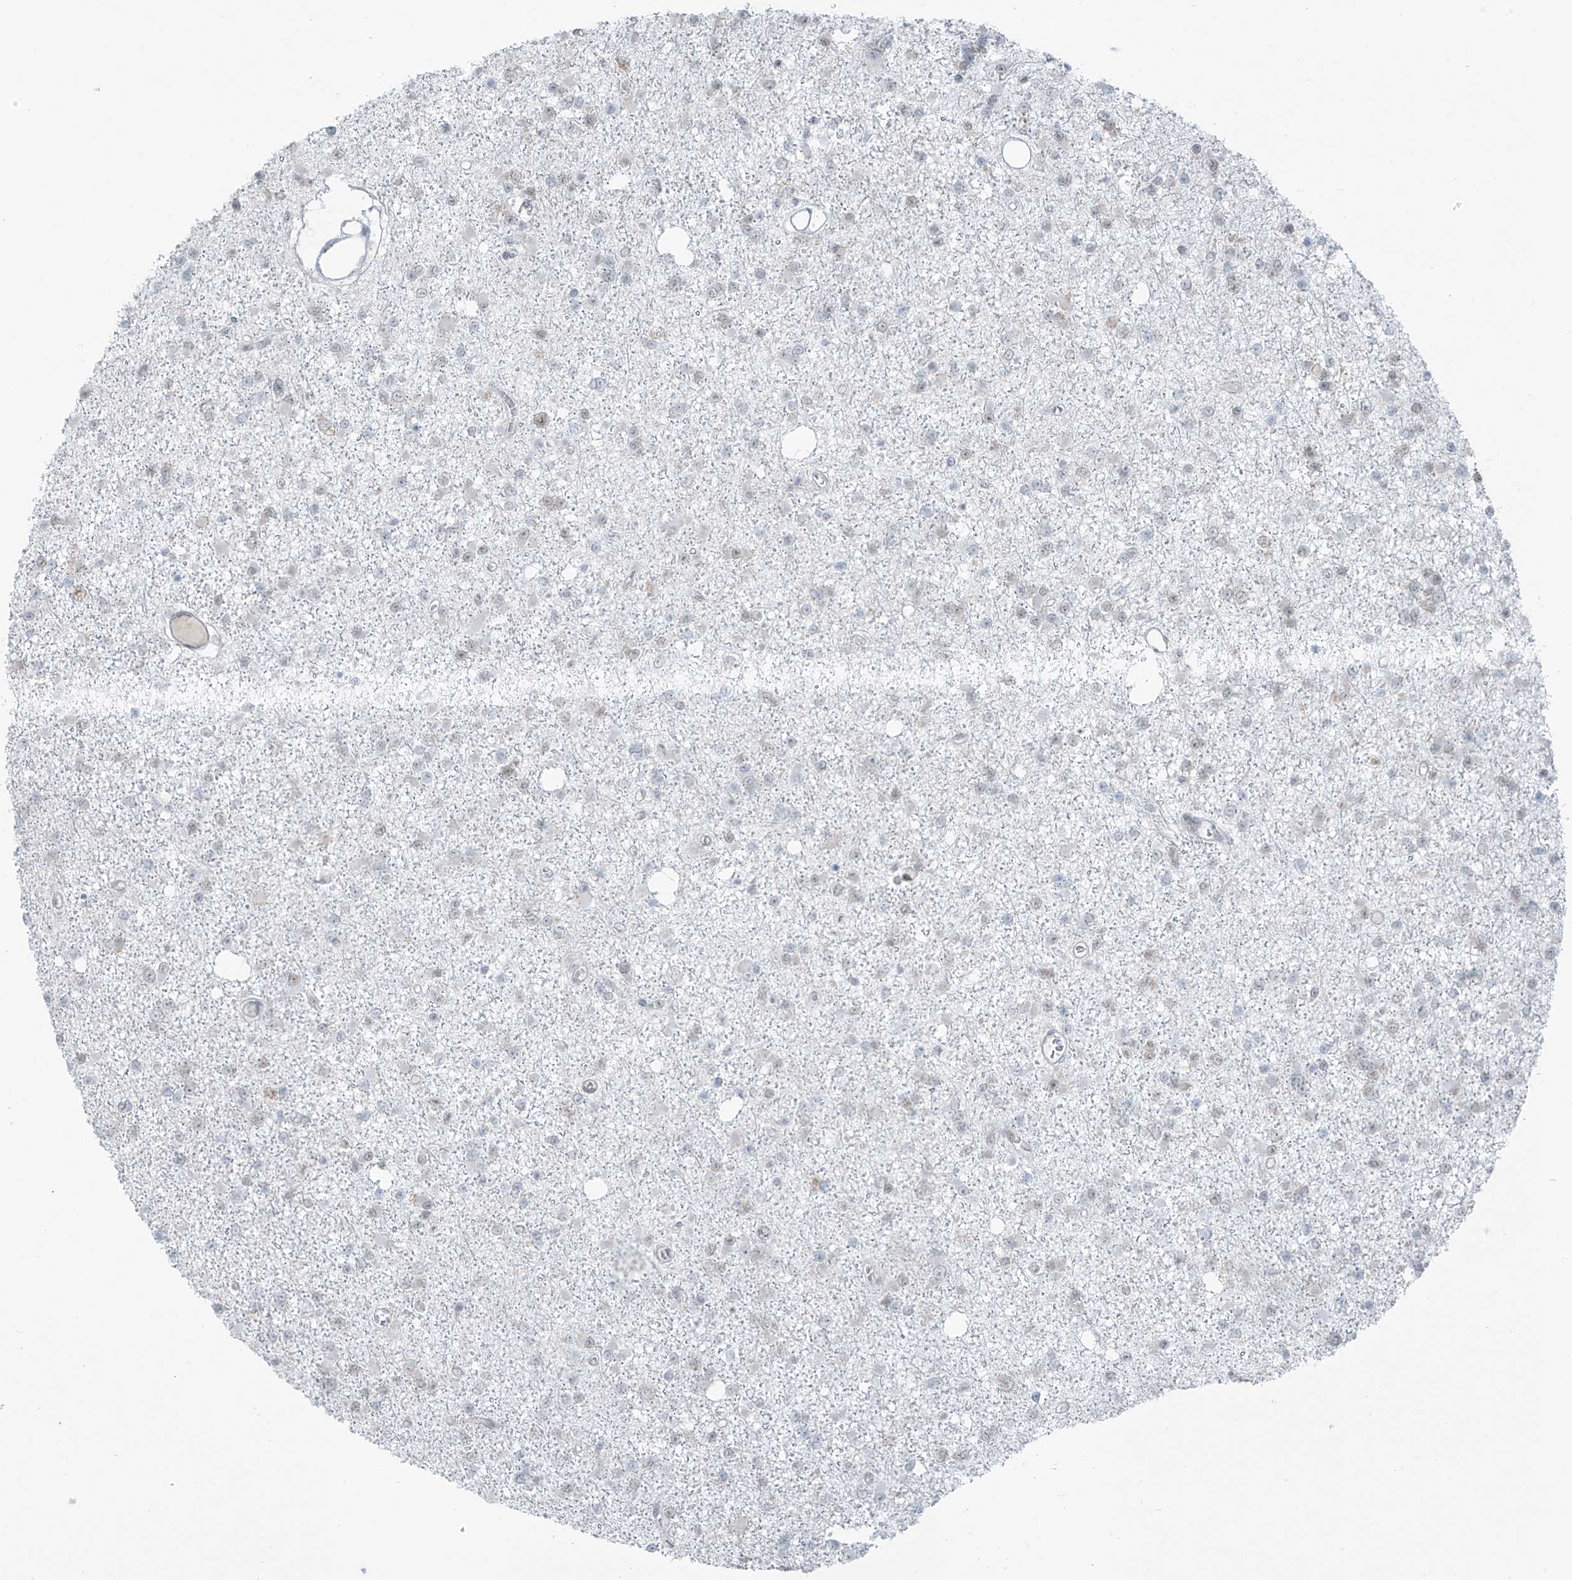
{"staining": {"intensity": "negative", "quantity": "none", "location": "none"}, "tissue": "glioma", "cell_type": "Tumor cells", "image_type": "cancer", "snomed": [{"axis": "morphology", "description": "Glioma, malignant, Low grade"}, {"axis": "topography", "description": "Brain"}], "caption": "Malignant glioma (low-grade) stained for a protein using immunohistochemistry (IHC) demonstrates no expression tumor cells.", "gene": "WRNIP1", "patient": {"sex": "female", "age": 22}}